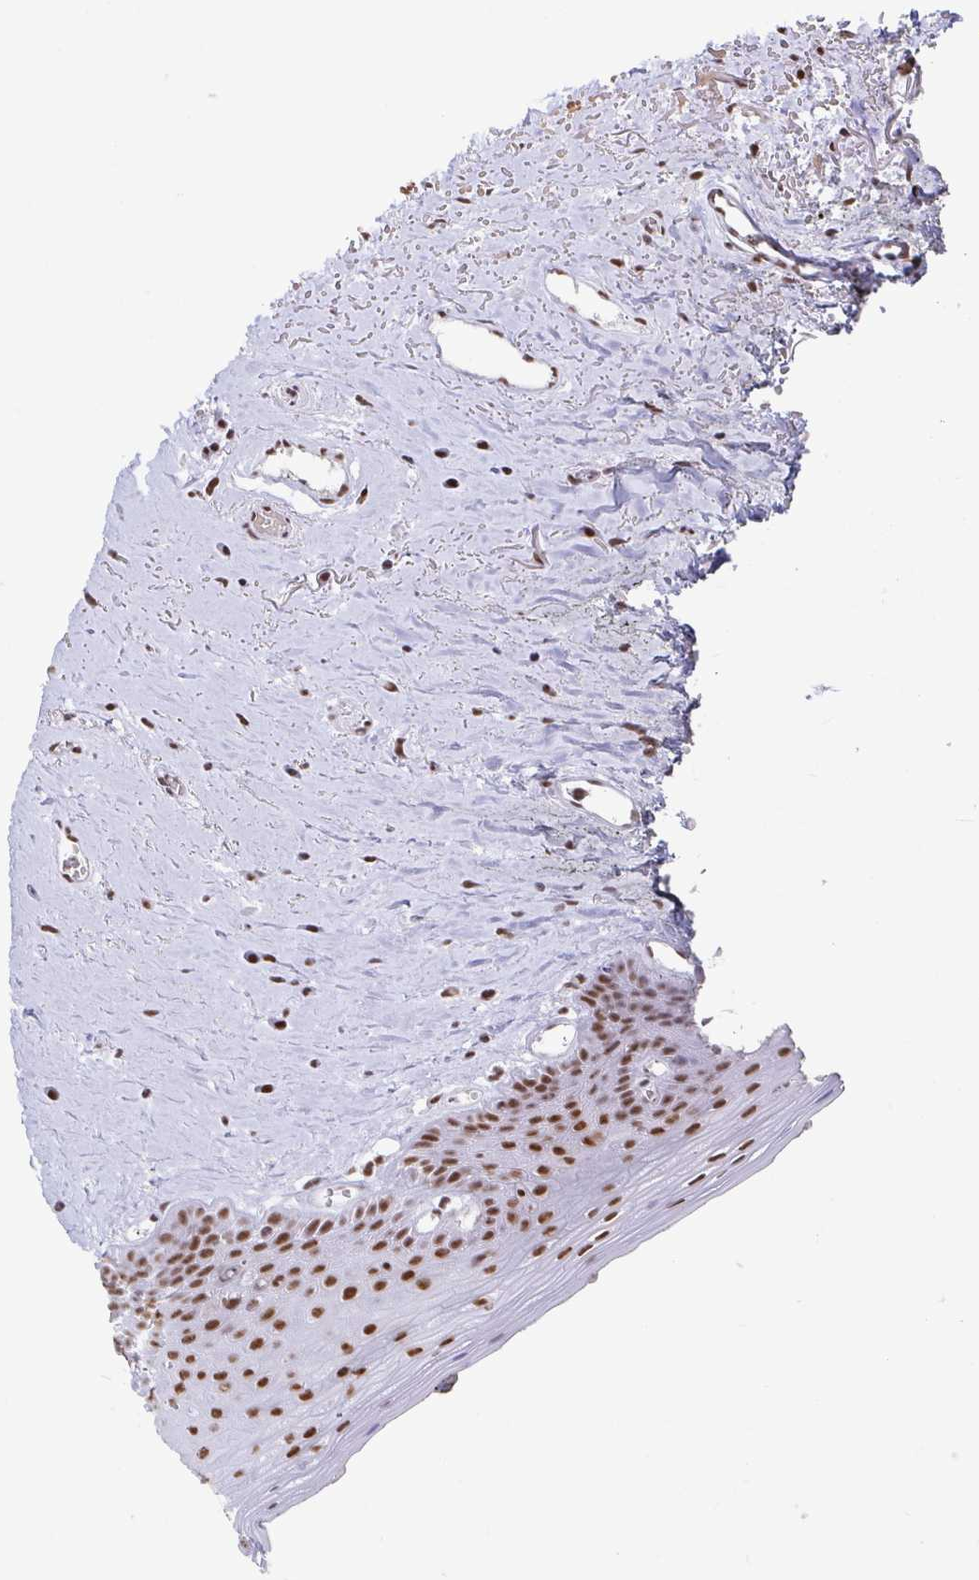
{"staining": {"intensity": "moderate", "quantity": ">75%", "location": "nuclear"}, "tissue": "oral mucosa", "cell_type": "Squamous epithelial cells", "image_type": "normal", "snomed": [{"axis": "morphology", "description": "Normal tissue, NOS"}, {"axis": "morphology", "description": "Squamous cell carcinoma, NOS"}, {"axis": "topography", "description": "Oral tissue"}, {"axis": "topography", "description": "Peripheral nerve tissue"}, {"axis": "topography", "description": "Head-Neck"}], "caption": "A brown stain shows moderate nuclear expression of a protein in squamous epithelial cells of normal oral mucosa. The protein is stained brown, and the nuclei are stained in blue (DAB IHC with brightfield microscopy, high magnification).", "gene": "EWSR1", "patient": {"sex": "female", "age": 59}}